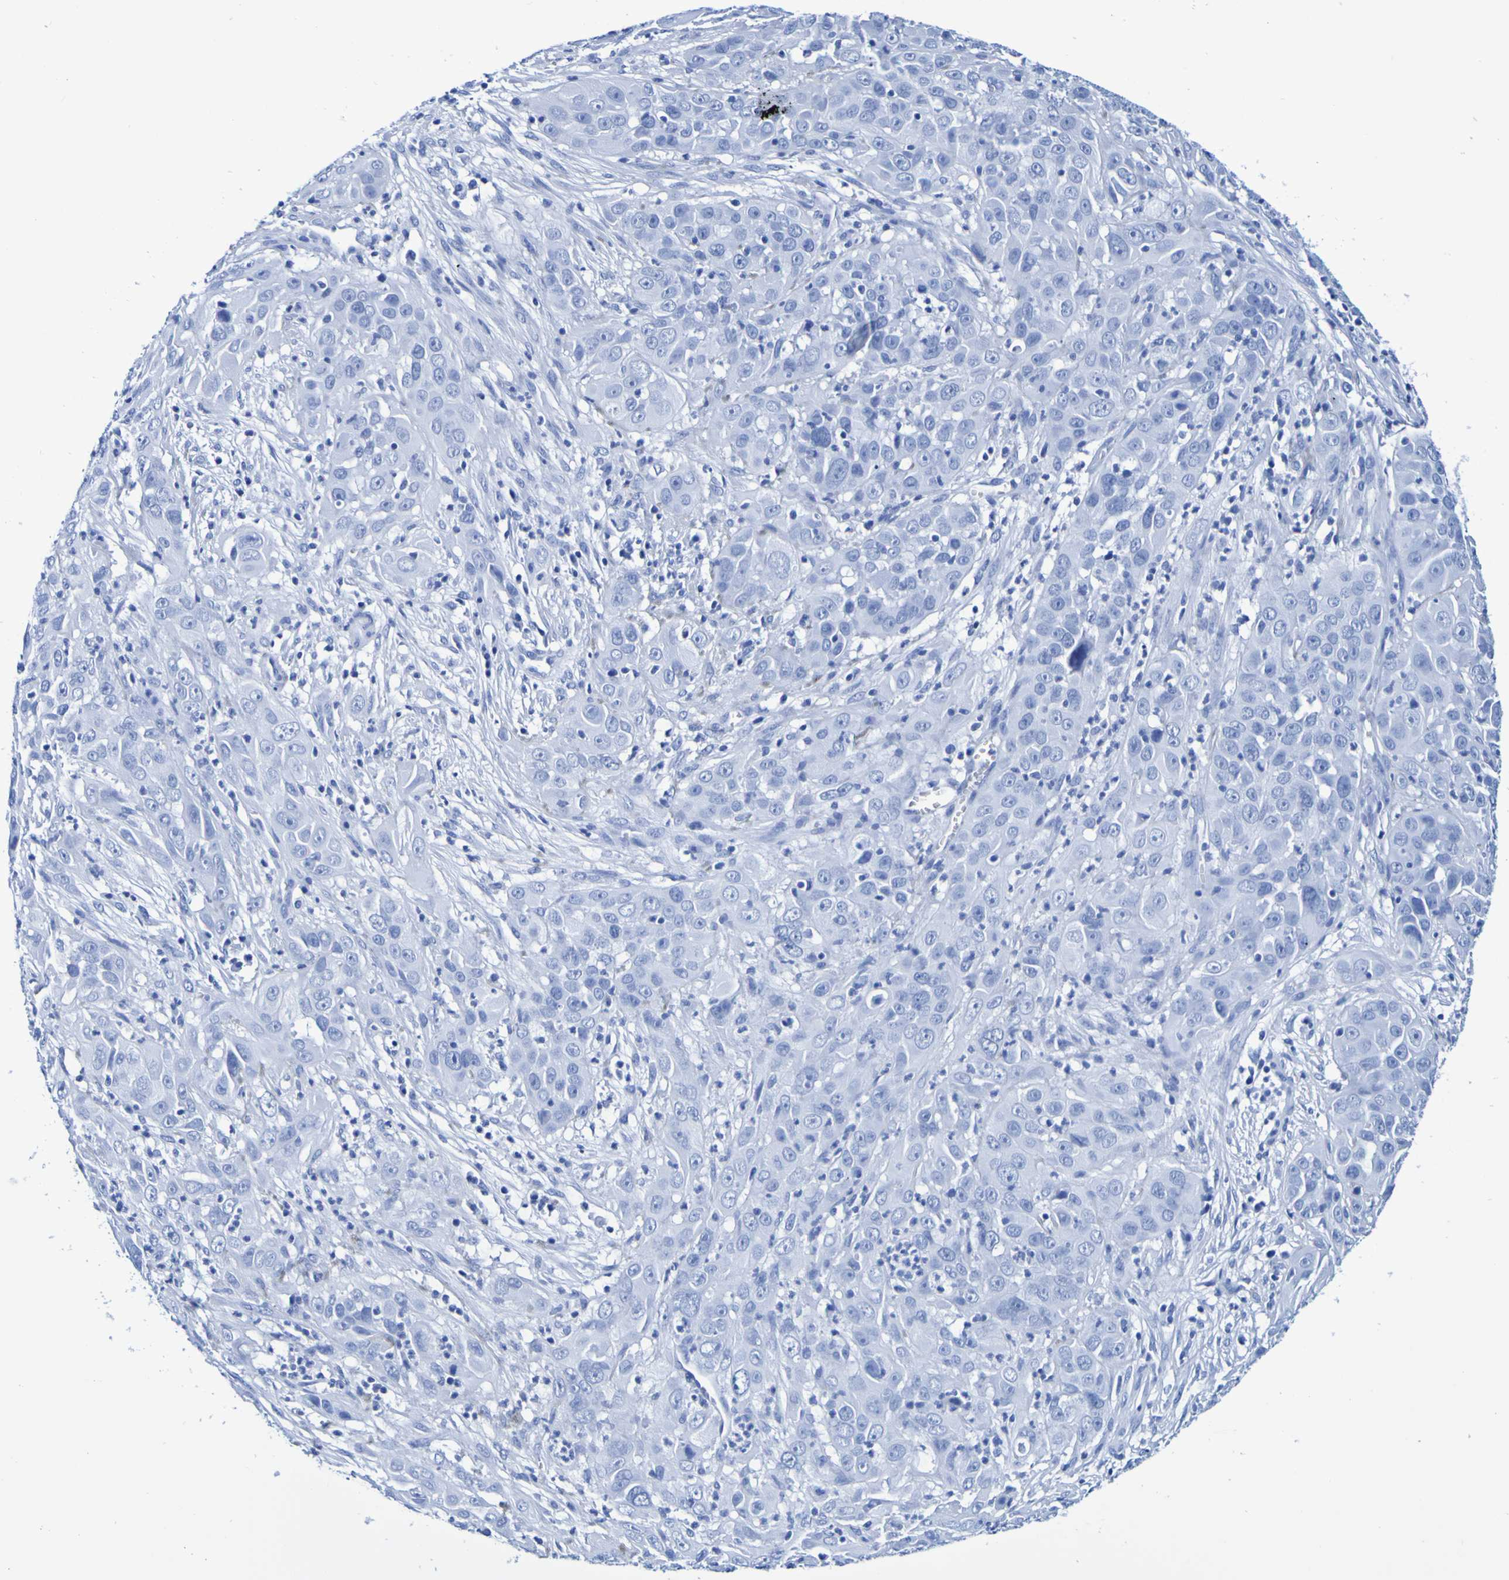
{"staining": {"intensity": "negative", "quantity": "none", "location": "none"}, "tissue": "cervical cancer", "cell_type": "Tumor cells", "image_type": "cancer", "snomed": [{"axis": "morphology", "description": "Squamous cell carcinoma, NOS"}, {"axis": "topography", "description": "Cervix"}], "caption": "High magnification brightfield microscopy of cervical cancer (squamous cell carcinoma) stained with DAB (3,3'-diaminobenzidine) (brown) and counterstained with hematoxylin (blue): tumor cells show no significant expression.", "gene": "DPEP1", "patient": {"sex": "female", "age": 32}}